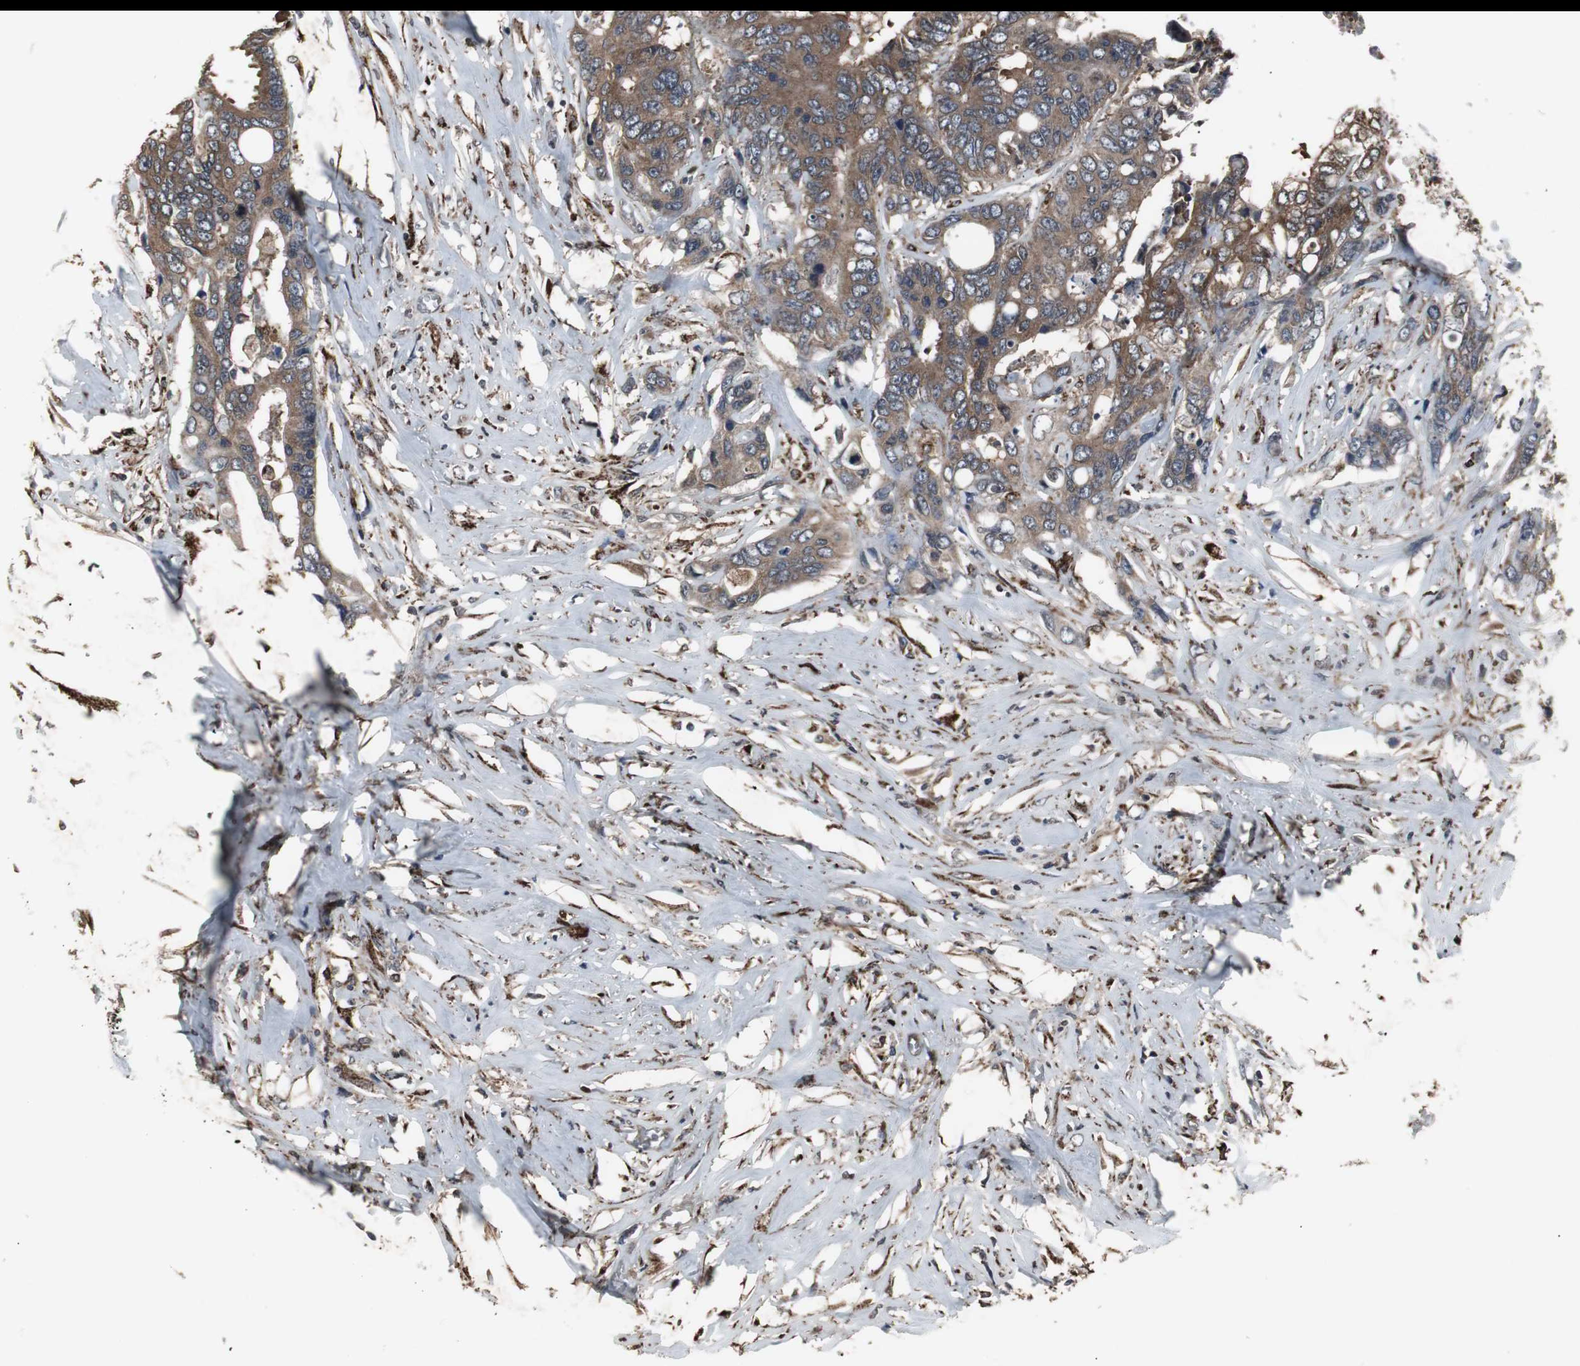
{"staining": {"intensity": "moderate", "quantity": ">75%", "location": "cytoplasmic/membranous"}, "tissue": "colorectal cancer", "cell_type": "Tumor cells", "image_type": "cancer", "snomed": [{"axis": "morphology", "description": "Adenocarcinoma, NOS"}, {"axis": "topography", "description": "Rectum"}], "caption": "This is an image of immunohistochemistry staining of colorectal cancer, which shows moderate positivity in the cytoplasmic/membranous of tumor cells.", "gene": "ZSCAN22", "patient": {"sex": "male", "age": 55}}